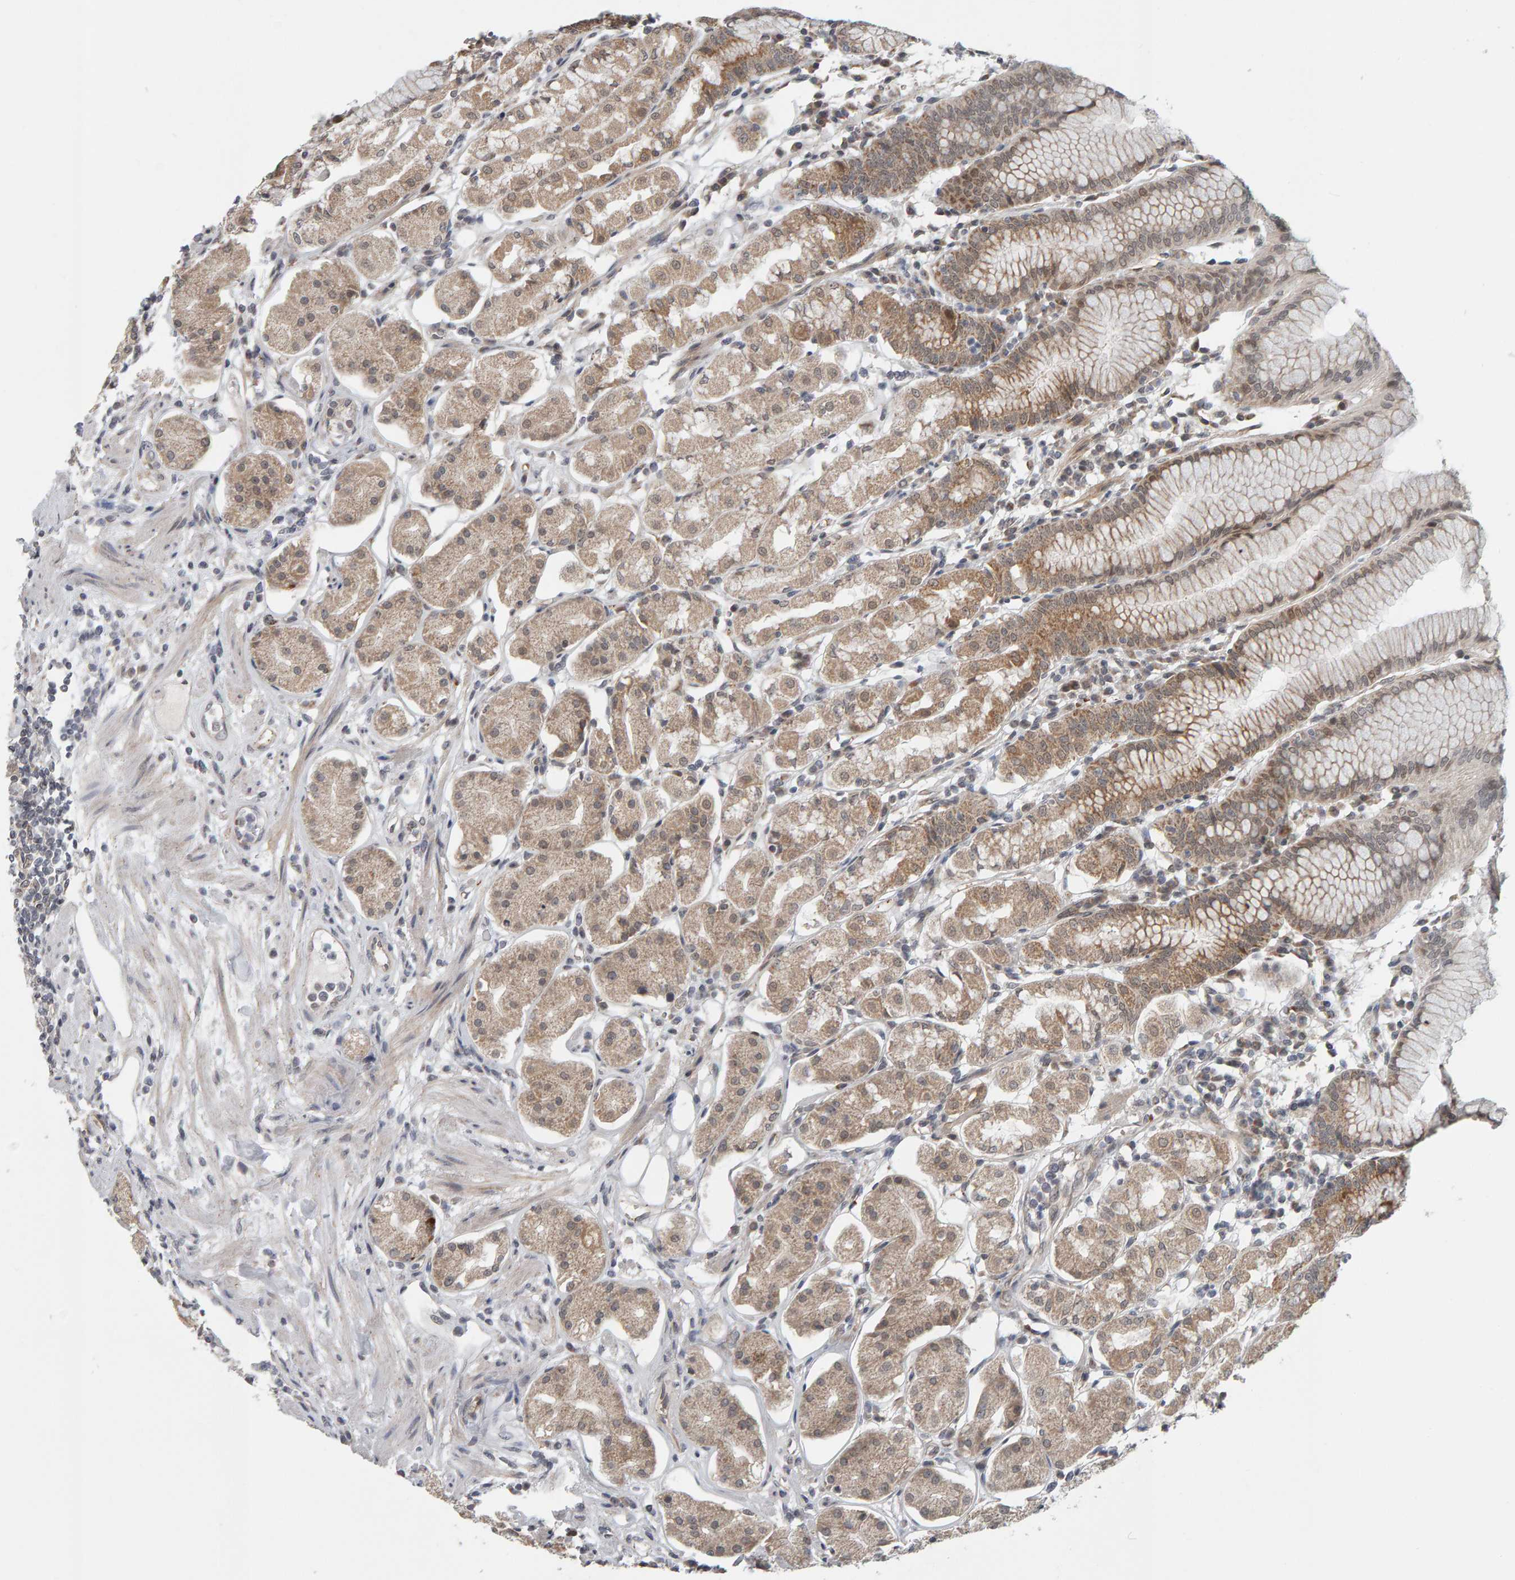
{"staining": {"intensity": "moderate", "quantity": ">75%", "location": "cytoplasmic/membranous"}, "tissue": "stomach", "cell_type": "Glandular cells", "image_type": "normal", "snomed": [{"axis": "morphology", "description": "Normal tissue, NOS"}, {"axis": "topography", "description": "Stomach"}, {"axis": "topography", "description": "Stomach, lower"}], "caption": "Protein expression analysis of unremarkable human stomach reveals moderate cytoplasmic/membranous expression in approximately >75% of glandular cells.", "gene": "DAP3", "patient": {"sex": "female", "age": 56}}